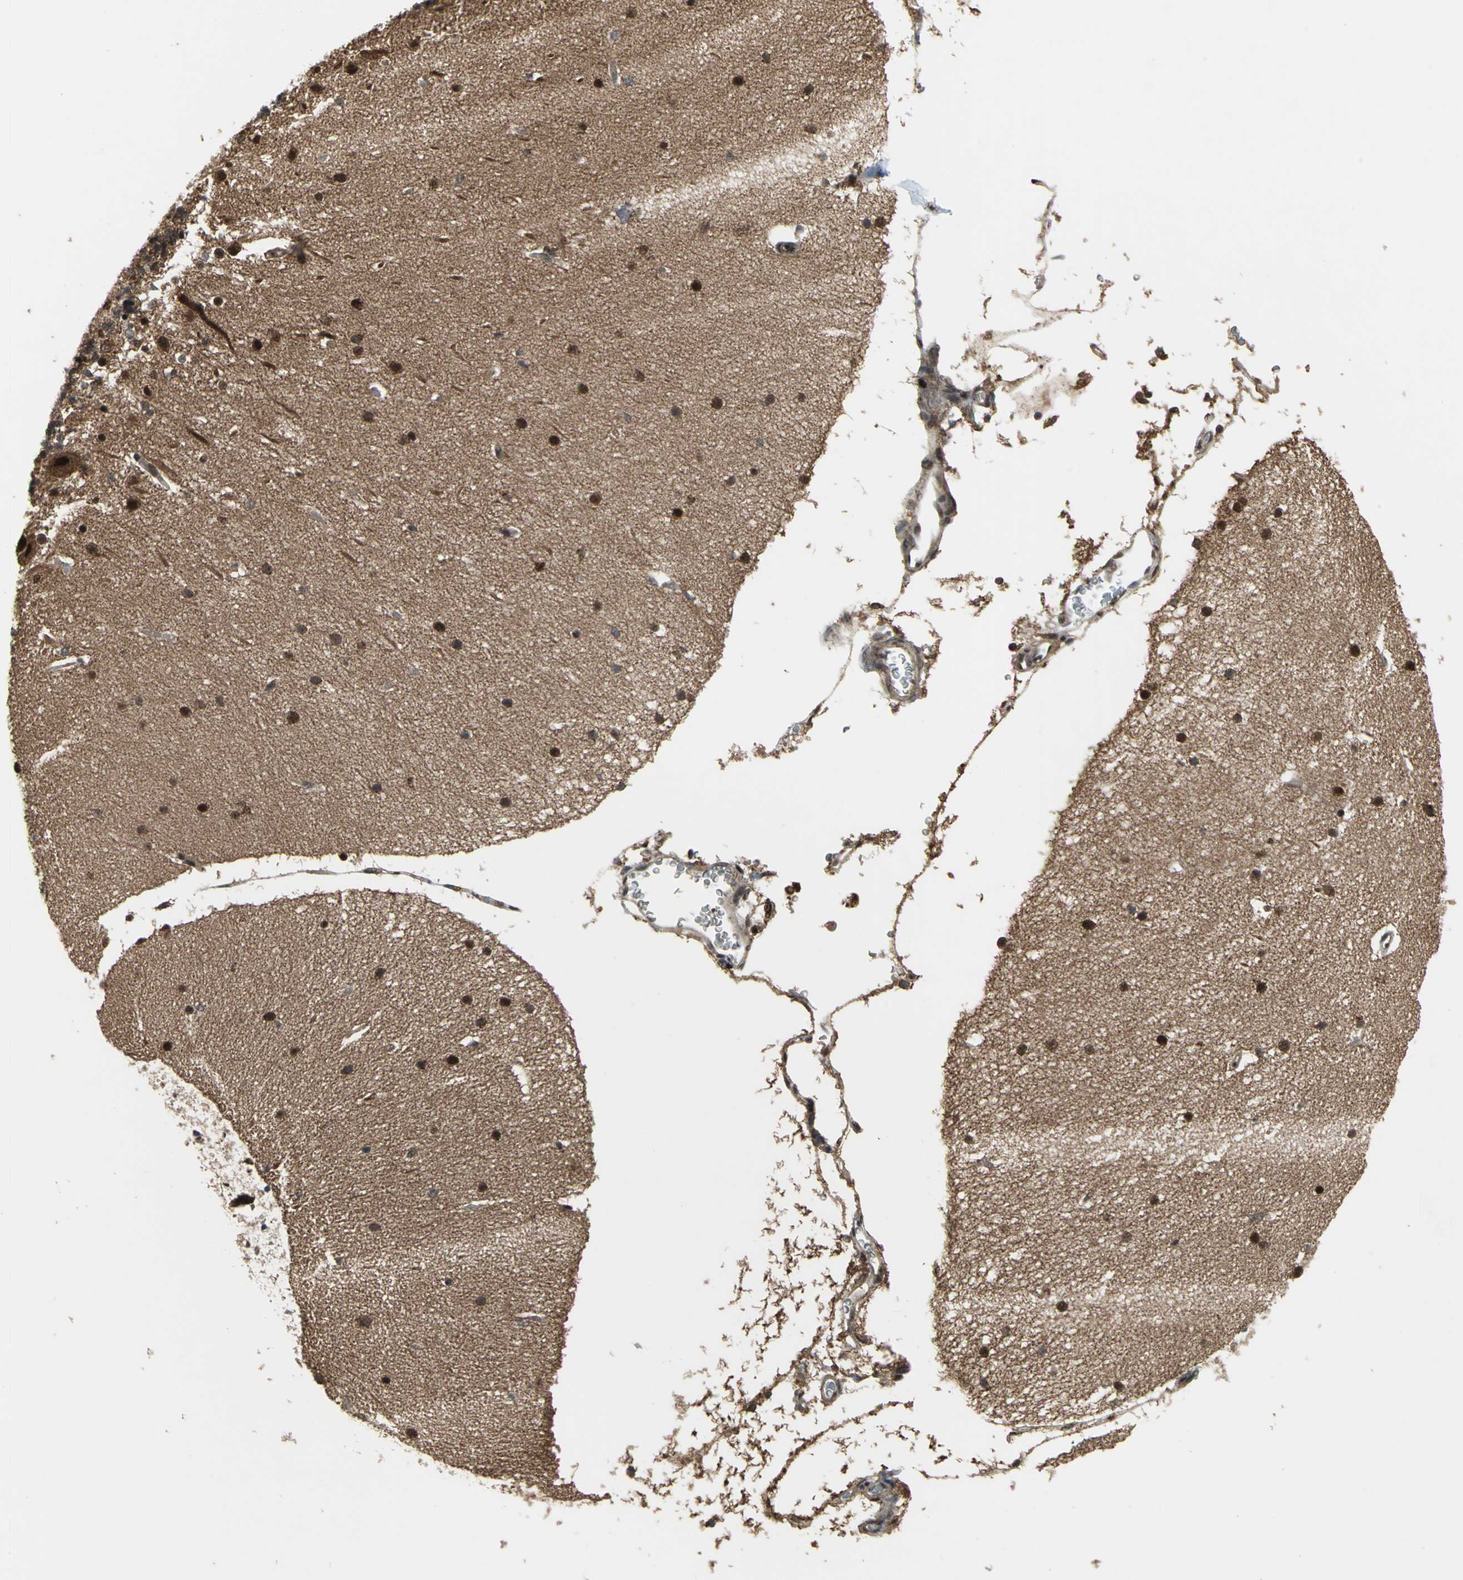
{"staining": {"intensity": "strong", "quantity": ">75%", "location": "cytoplasmic/membranous,nuclear"}, "tissue": "cerebellum", "cell_type": "Cells in granular layer", "image_type": "normal", "snomed": [{"axis": "morphology", "description": "Normal tissue, NOS"}, {"axis": "topography", "description": "Cerebellum"}], "caption": "Cells in granular layer reveal strong cytoplasmic/membranous,nuclear staining in approximately >75% of cells in unremarkable cerebellum.", "gene": "COPS5", "patient": {"sex": "female", "age": 54}}